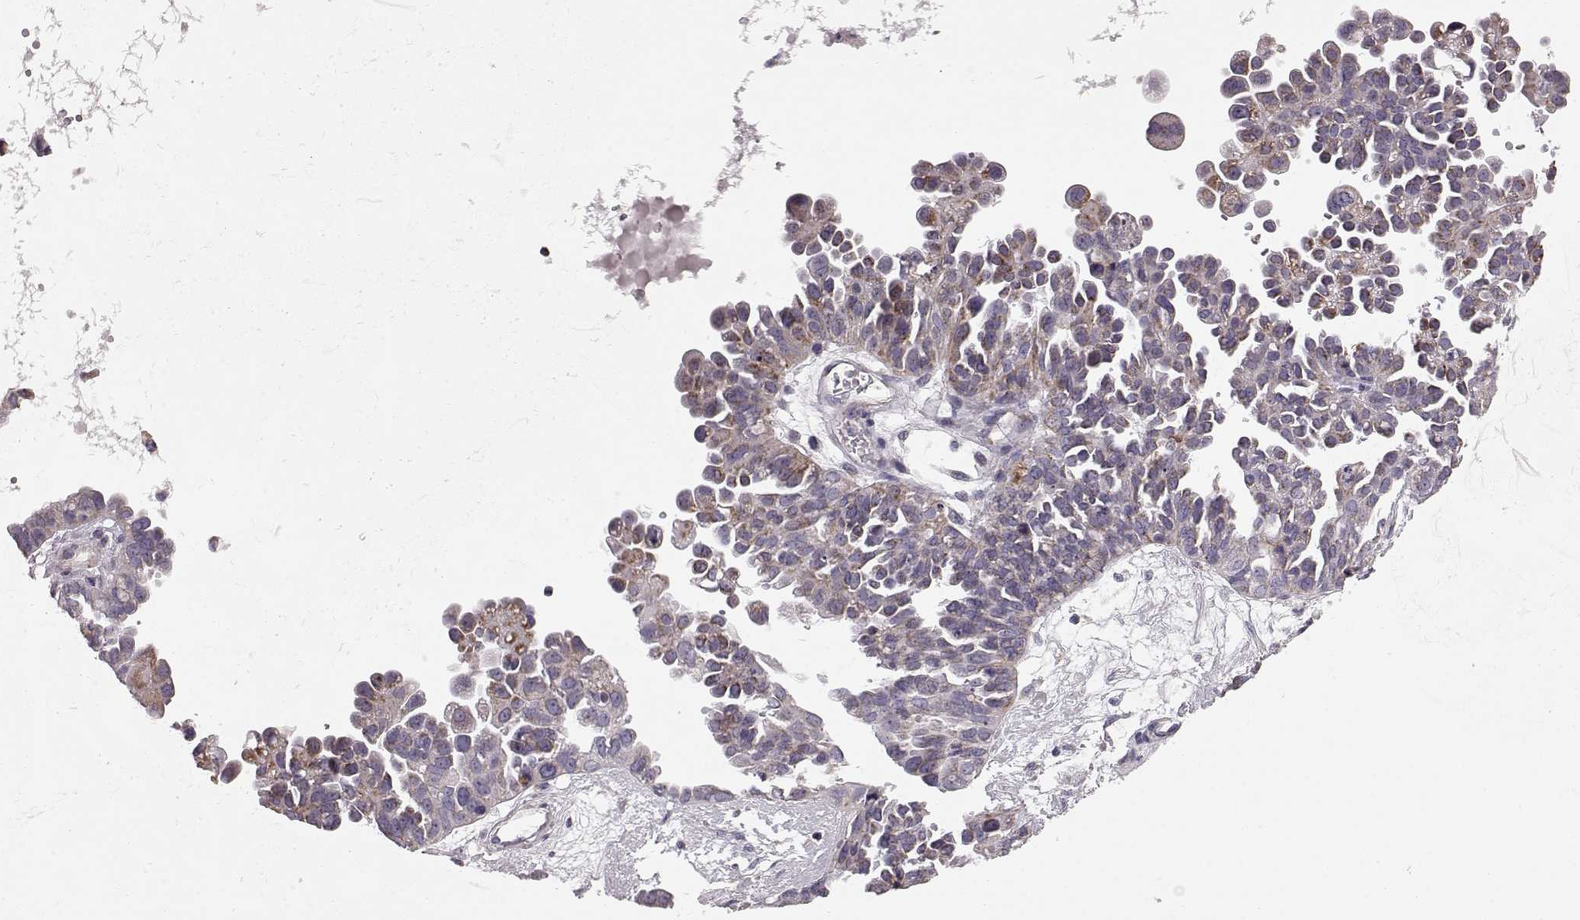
{"staining": {"intensity": "moderate", "quantity": "25%-75%", "location": "cytoplasmic/membranous"}, "tissue": "ovarian cancer", "cell_type": "Tumor cells", "image_type": "cancer", "snomed": [{"axis": "morphology", "description": "Cystadenocarcinoma, serous, NOS"}, {"axis": "topography", "description": "Ovary"}], "caption": "Ovarian serous cystadenocarcinoma stained with DAB immunohistochemistry (IHC) exhibits medium levels of moderate cytoplasmic/membranous staining in about 25%-75% of tumor cells.", "gene": "FAM8A1", "patient": {"sex": "female", "age": 53}}